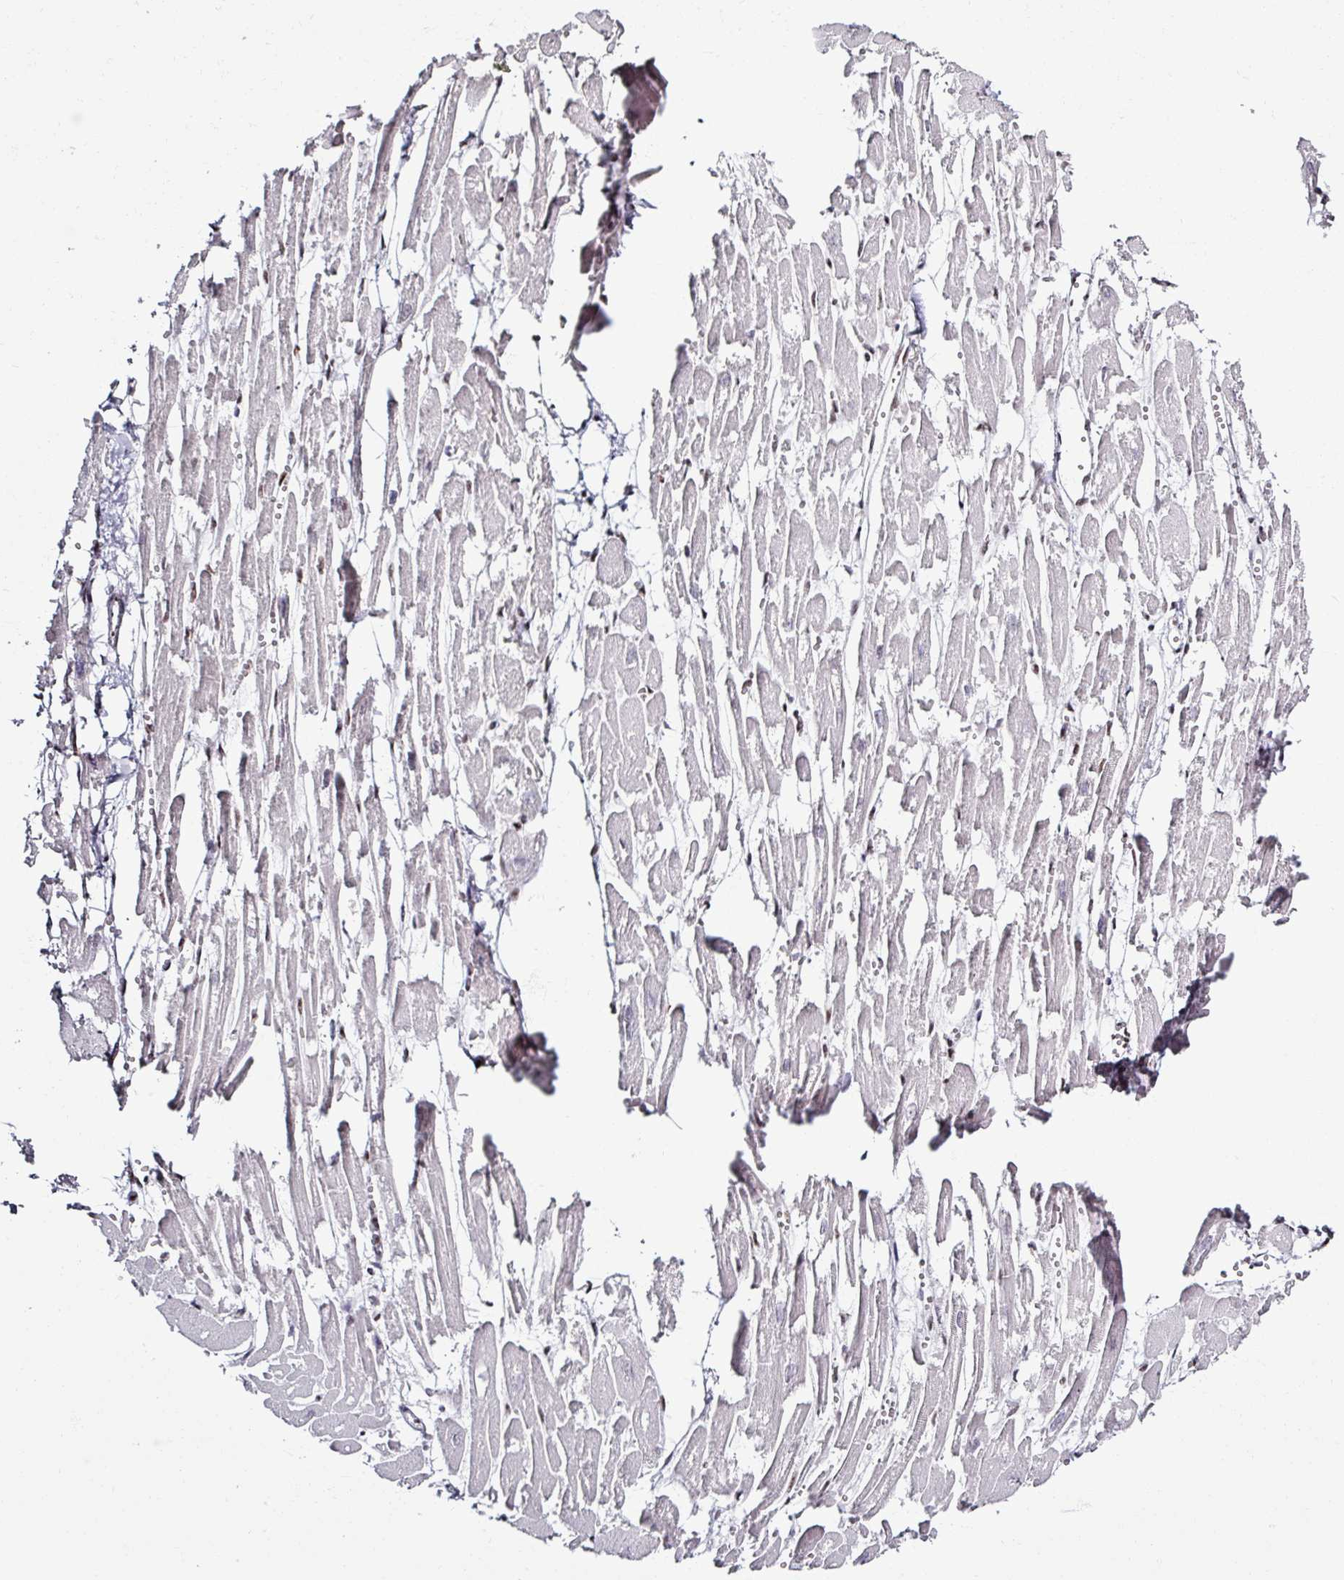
{"staining": {"intensity": "moderate", "quantity": "25%-75%", "location": "nuclear"}, "tissue": "heart muscle", "cell_type": "Cardiomyocytes", "image_type": "normal", "snomed": [{"axis": "morphology", "description": "Normal tissue, NOS"}, {"axis": "topography", "description": "Heart"}], "caption": "Immunohistochemistry (IHC) staining of unremarkable heart muscle, which reveals medium levels of moderate nuclear expression in approximately 25%-75% of cardiomyocytes indicating moderate nuclear protein positivity. The staining was performed using DAB (3,3'-diaminobenzidine) (brown) for protein detection and nuclei were counterstained in hematoxylin (blue).", "gene": "ADAR", "patient": {"sex": "male", "age": 54}}